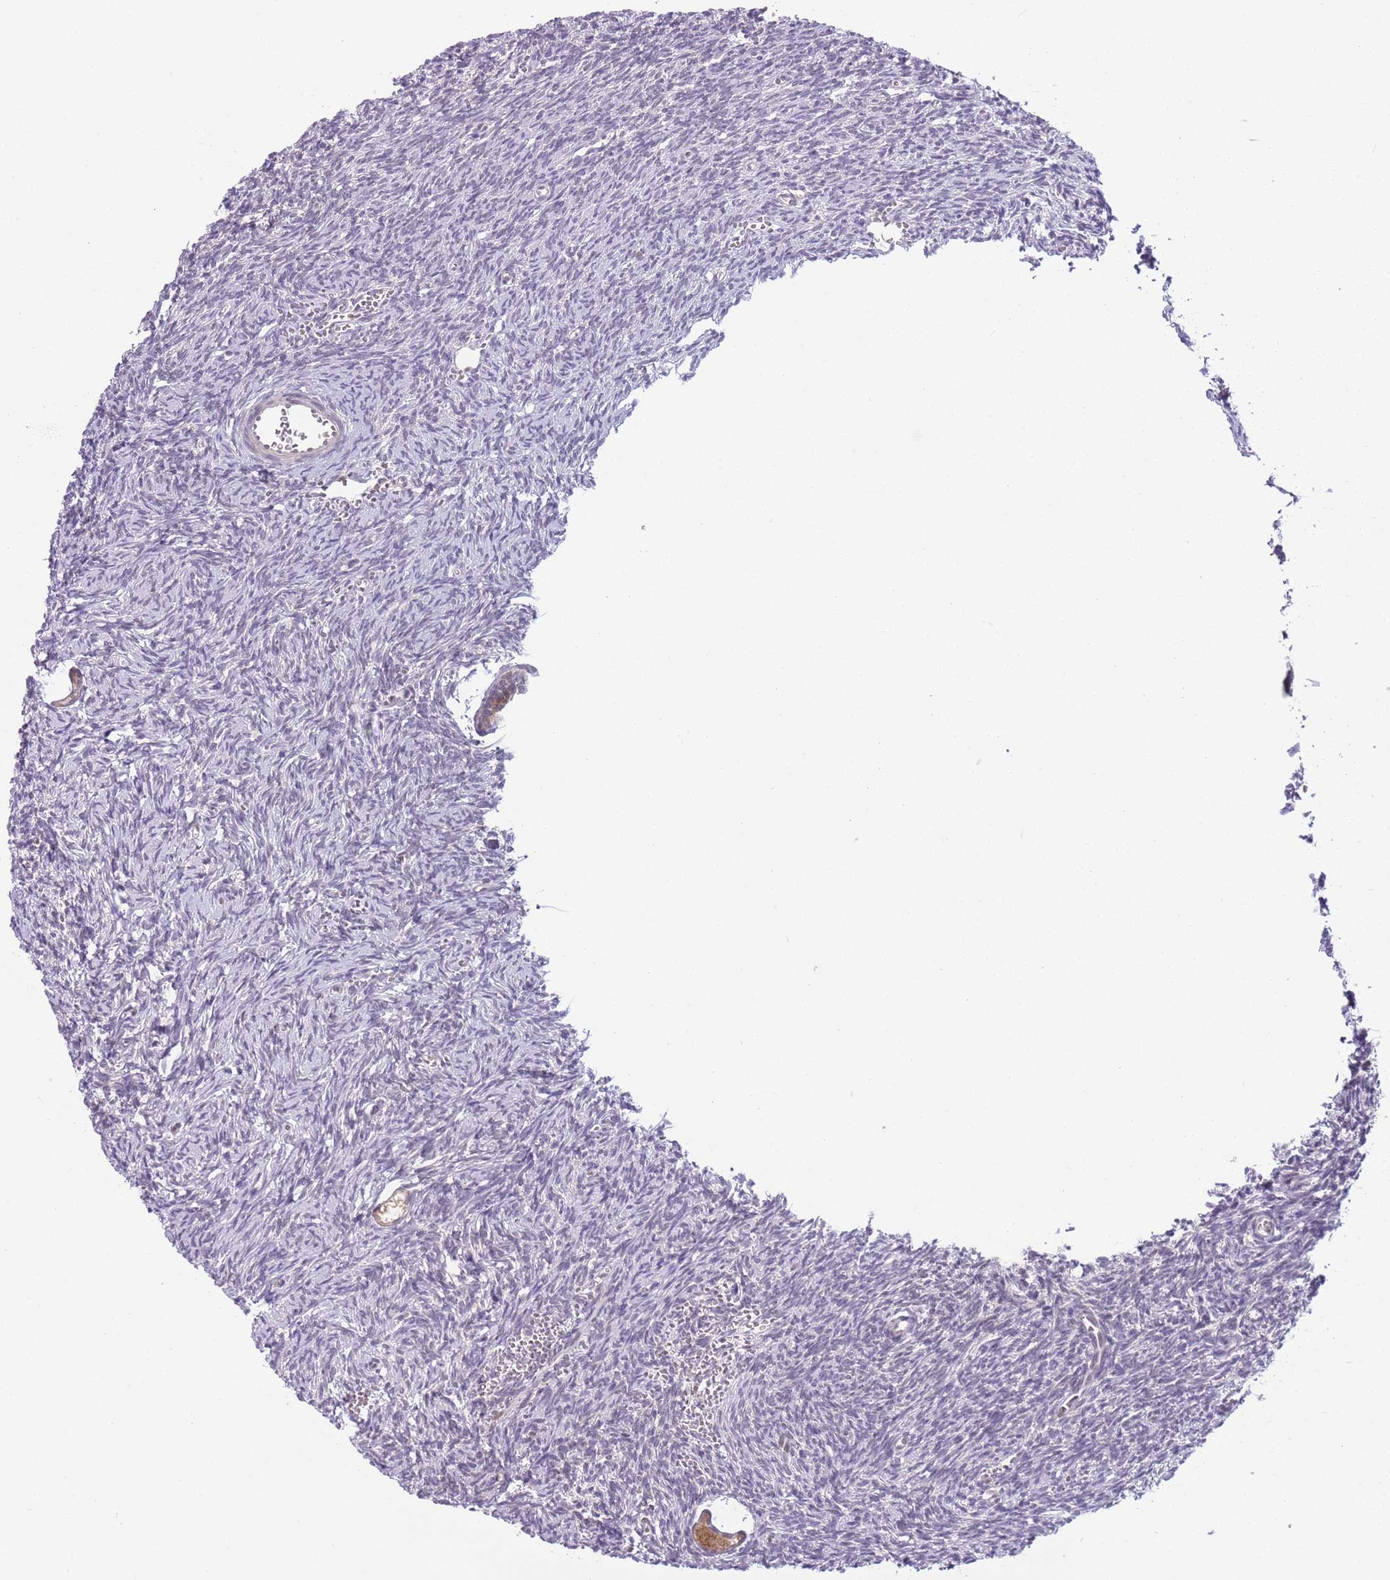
{"staining": {"intensity": "negative", "quantity": "none", "location": "none"}, "tissue": "ovary", "cell_type": "Follicle cells", "image_type": "normal", "snomed": [{"axis": "morphology", "description": "Normal tissue, NOS"}, {"axis": "topography", "description": "Ovary"}], "caption": "An image of ovary stained for a protein exhibits no brown staining in follicle cells. (DAB (3,3'-diaminobenzidine) IHC, high magnification).", "gene": "TM2D1", "patient": {"sex": "female", "age": 39}}